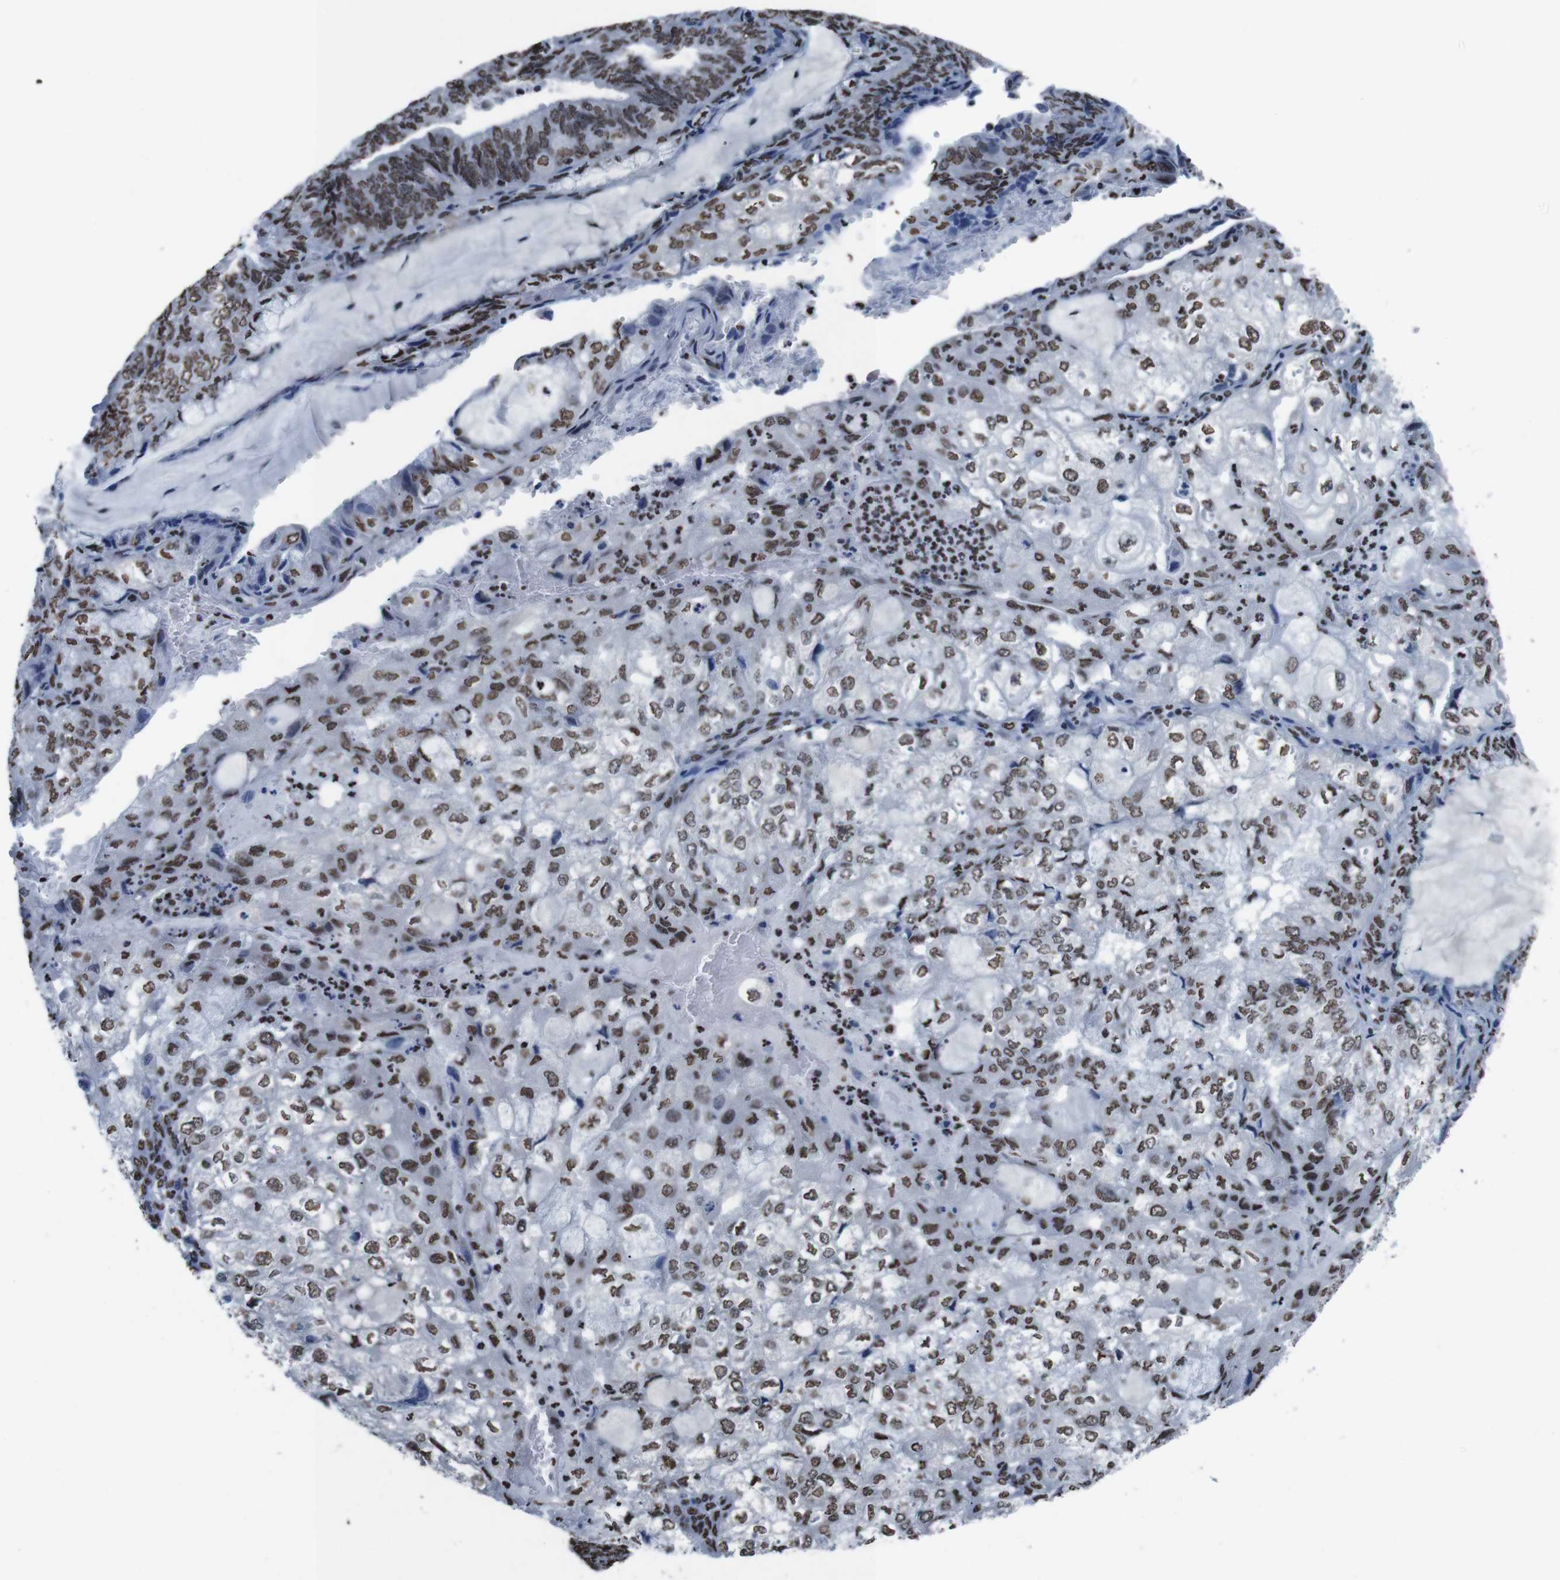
{"staining": {"intensity": "moderate", "quantity": ">75%", "location": "nuclear"}, "tissue": "endometrial cancer", "cell_type": "Tumor cells", "image_type": "cancer", "snomed": [{"axis": "morphology", "description": "Adenocarcinoma, NOS"}, {"axis": "topography", "description": "Endometrium"}], "caption": "IHC (DAB) staining of human endometrial cancer (adenocarcinoma) reveals moderate nuclear protein staining in about >75% of tumor cells. The protein is shown in brown color, while the nuclei are stained blue.", "gene": "PIP4P2", "patient": {"sex": "female", "age": 81}}